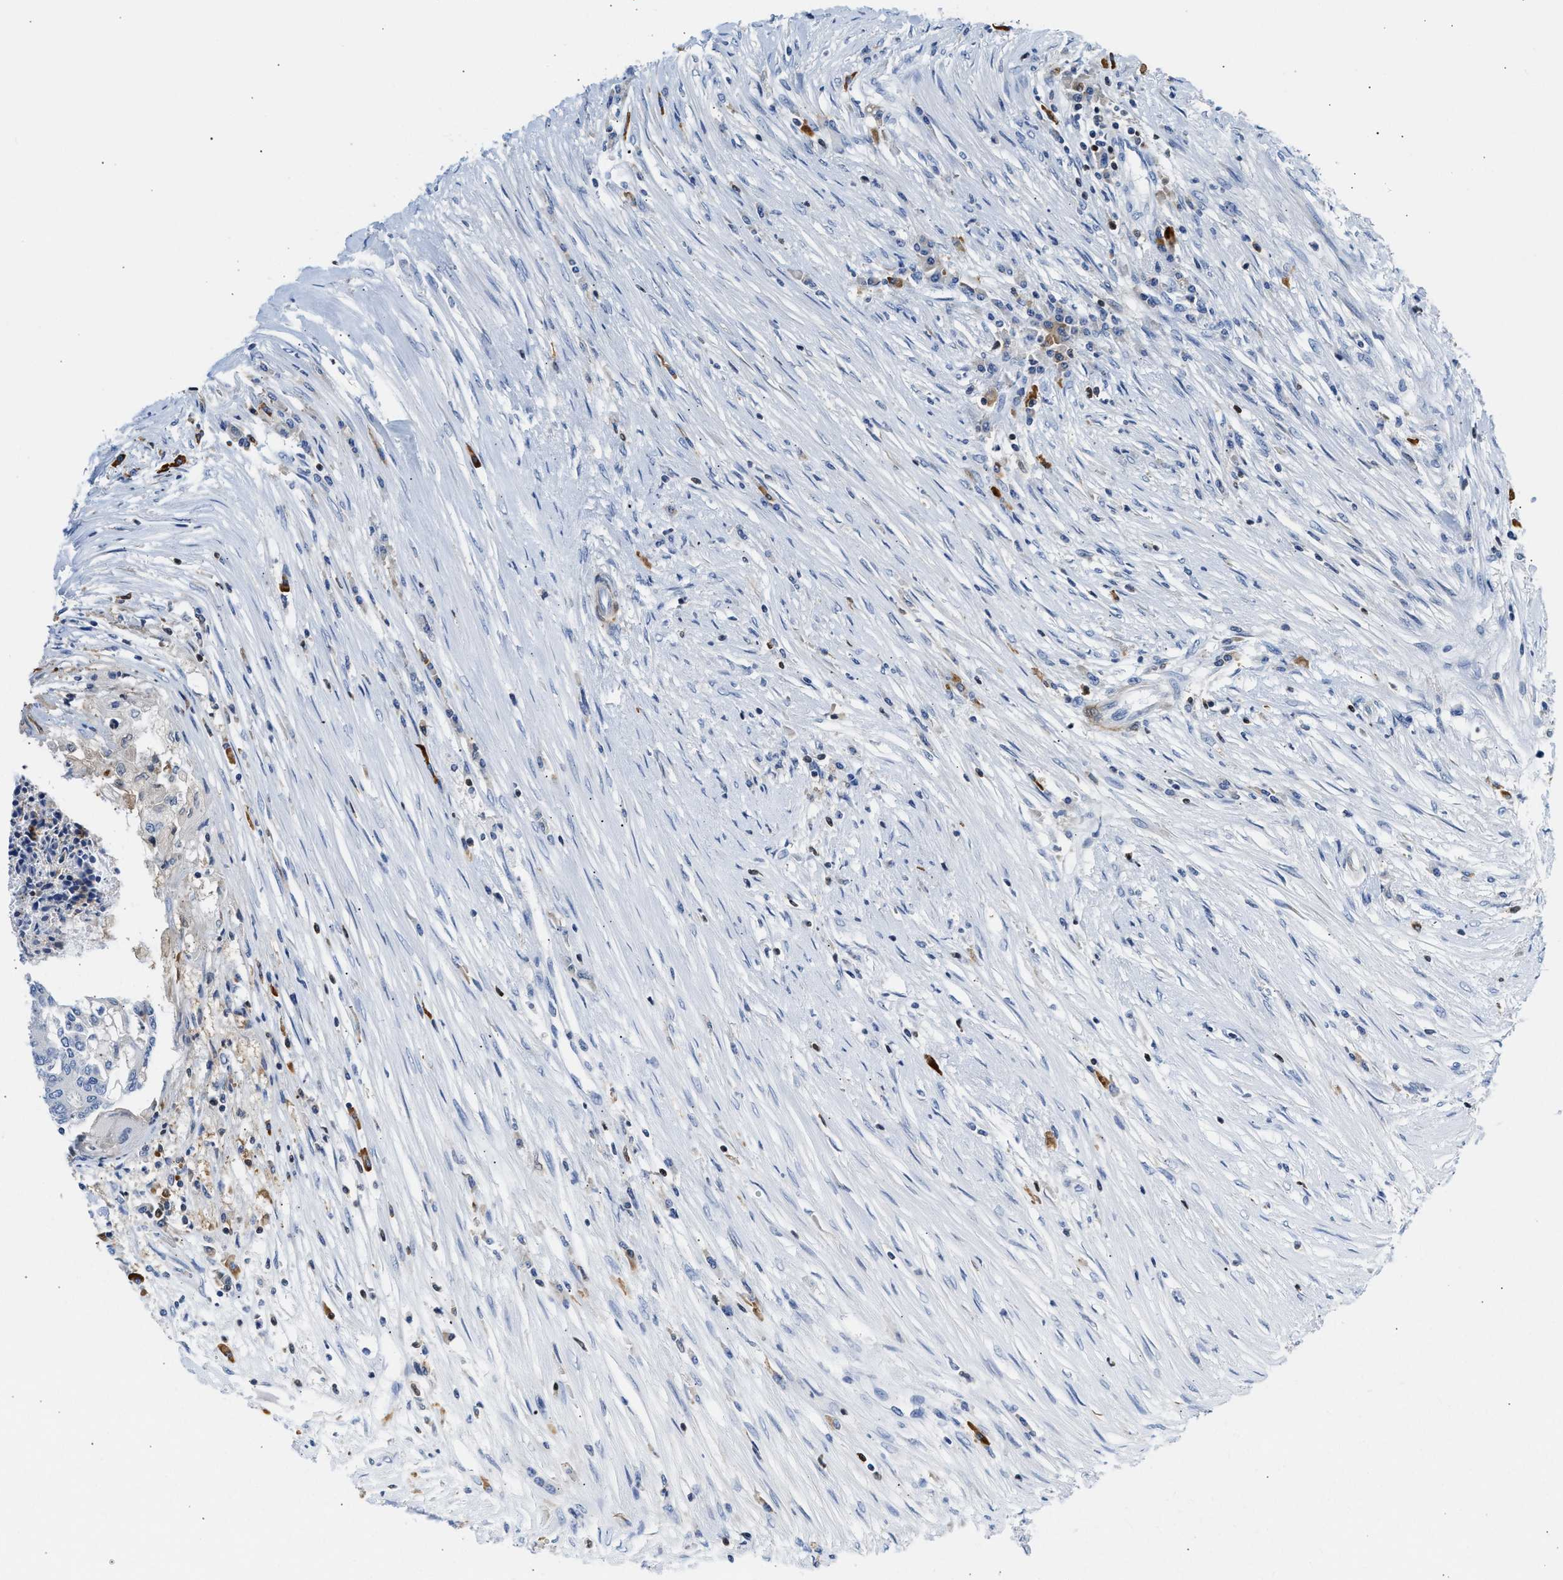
{"staining": {"intensity": "negative", "quantity": "none", "location": "none"}, "tissue": "colorectal cancer", "cell_type": "Tumor cells", "image_type": "cancer", "snomed": [{"axis": "morphology", "description": "Adenocarcinoma, NOS"}, {"axis": "topography", "description": "Rectum"}], "caption": "DAB immunohistochemical staining of colorectal cancer demonstrates no significant staining in tumor cells.", "gene": "SLIT2", "patient": {"sex": "male", "age": 63}}